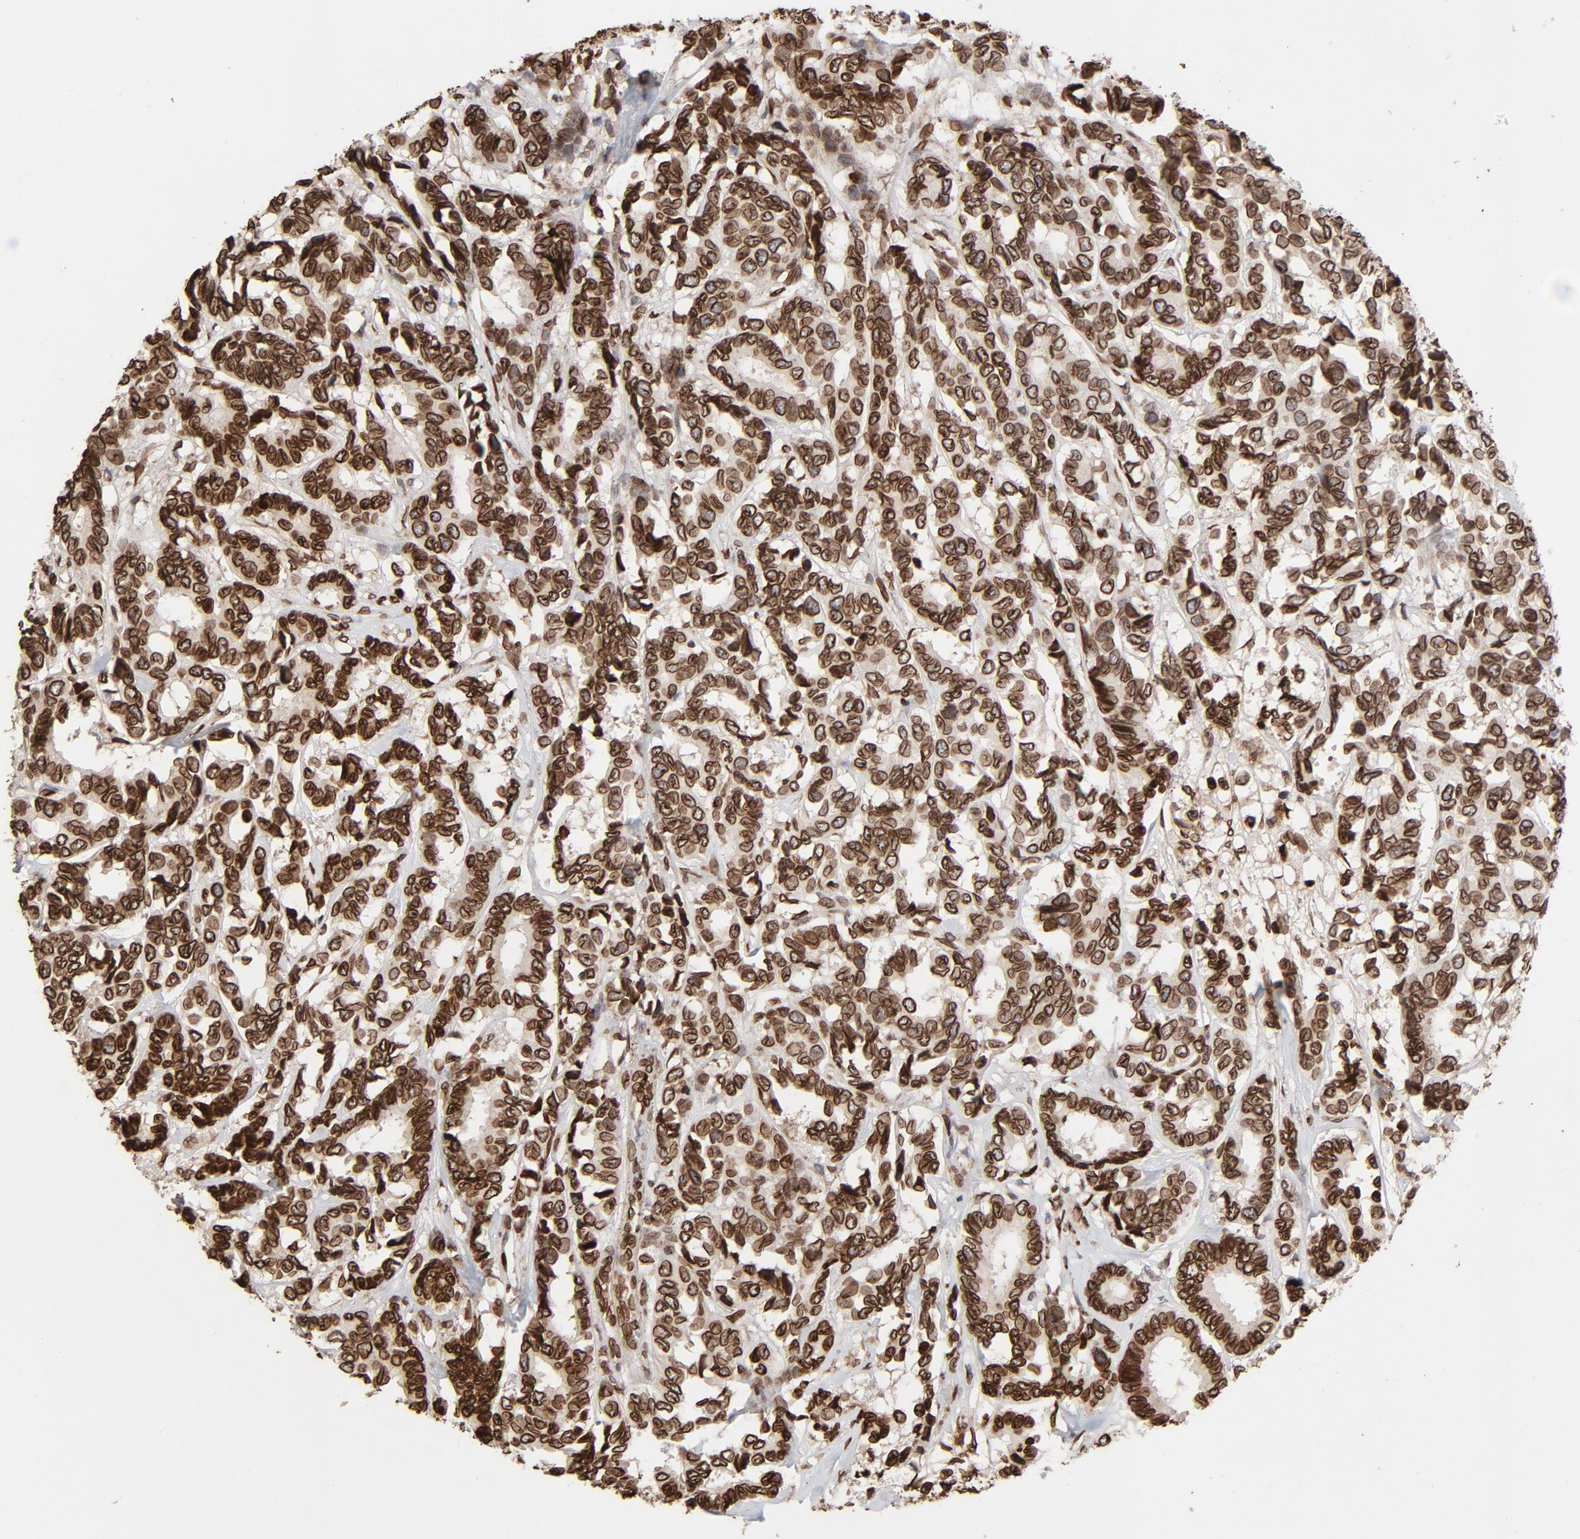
{"staining": {"intensity": "strong", "quantity": ">75%", "location": "cytoplasmic/membranous,nuclear"}, "tissue": "breast cancer", "cell_type": "Tumor cells", "image_type": "cancer", "snomed": [{"axis": "morphology", "description": "Duct carcinoma"}, {"axis": "topography", "description": "Breast"}], "caption": "Immunohistochemical staining of human breast infiltrating ductal carcinoma shows high levels of strong cytoplasmic/membranous and nuclear expression in approximately >75% of tumor cells.", "gene": "LMNA", "patient": {"sex": "female", "age": 87}}